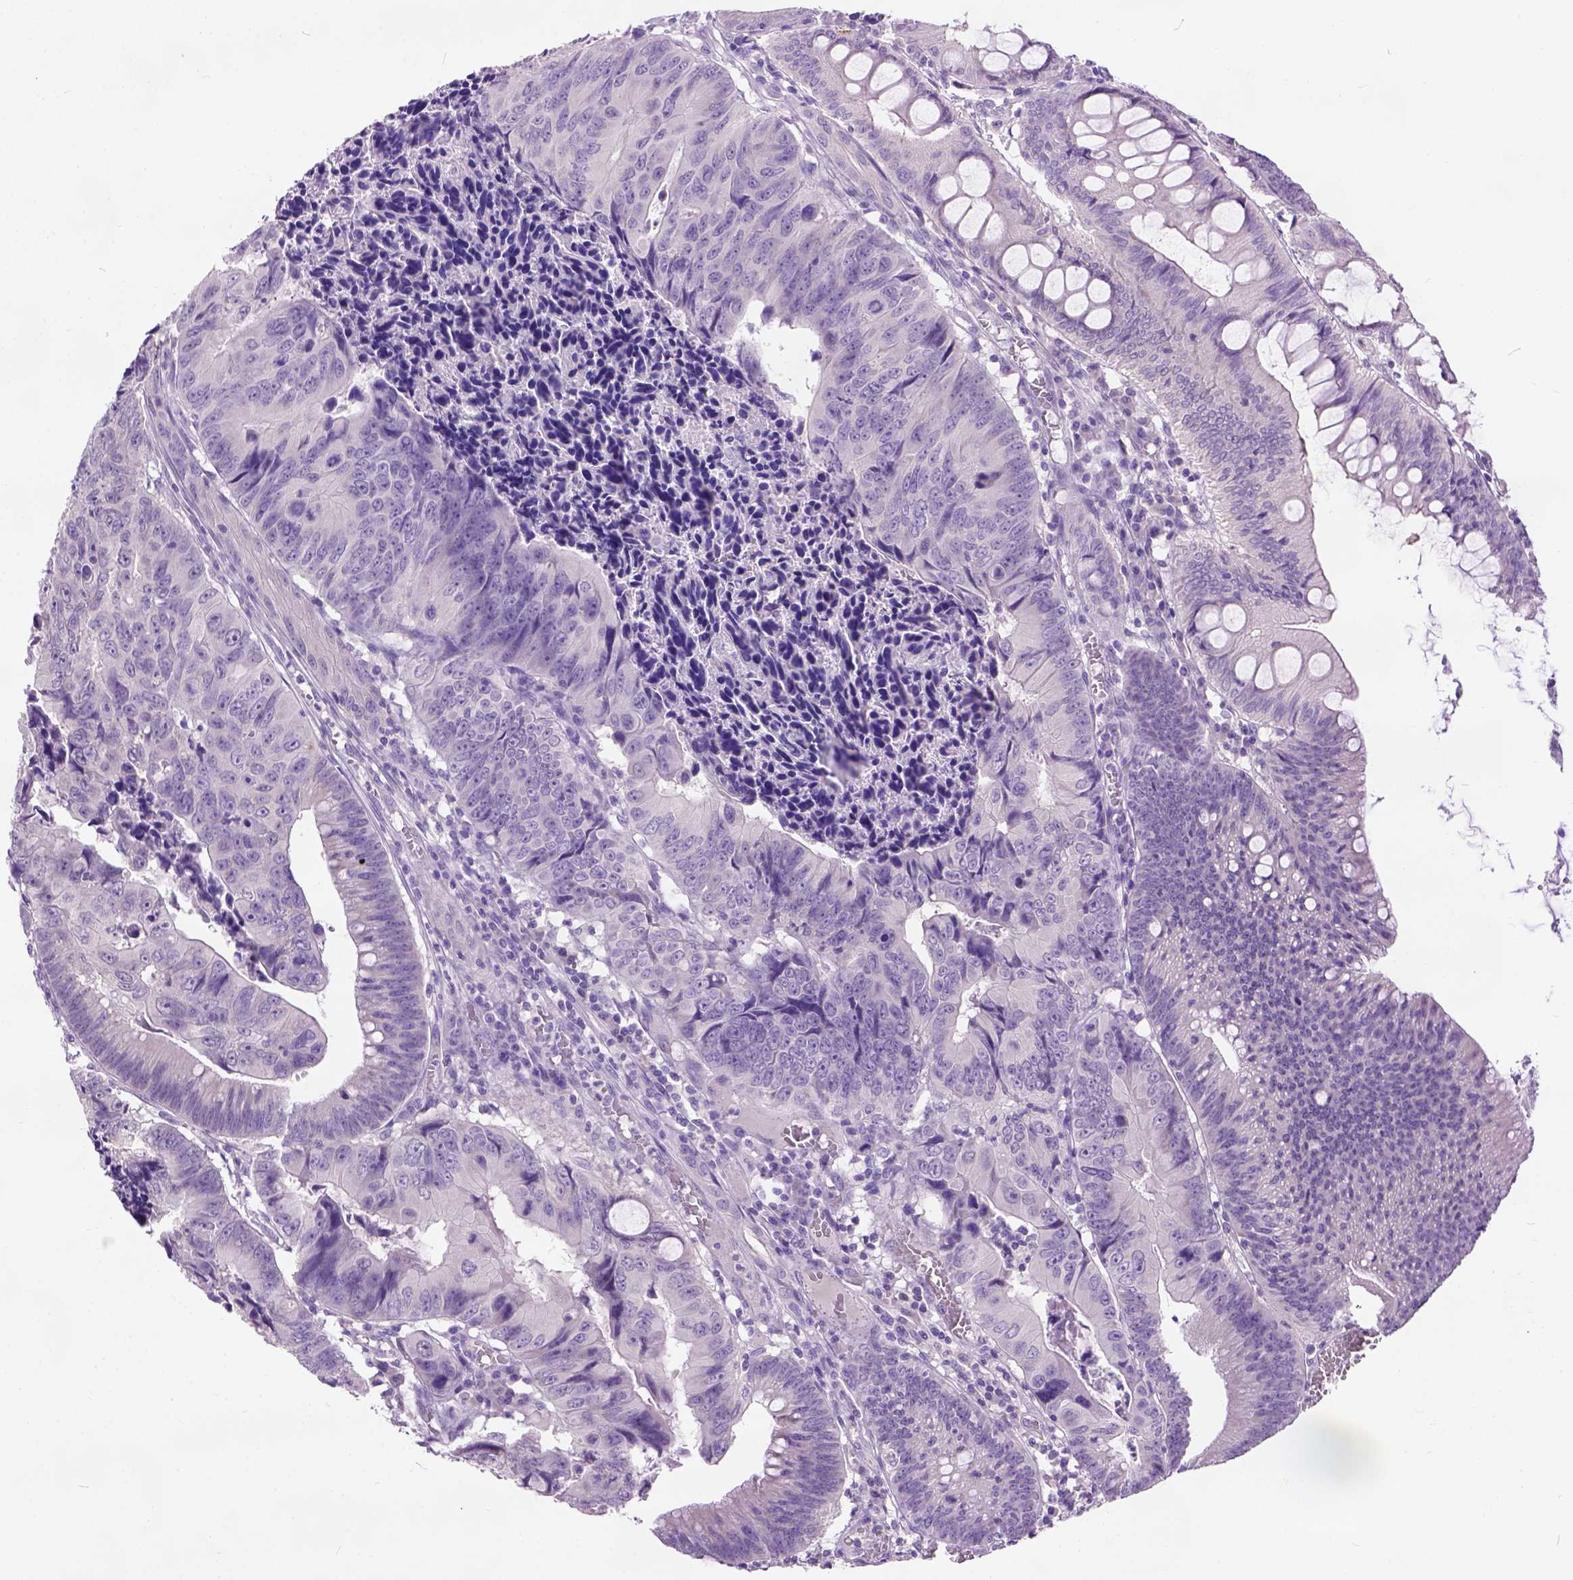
{"staining": {"intensity": "negative", "quantity": "none", "location": "none"}, "tissue": "colorectal cancer", "cell_type": "Tumor cells", "image_type": "cancer", "snomed": [{"axis": "morphology", "description": "Adenocarcinoma, NOS"}, {"axis": "topography", "description": "Colon"}], "caption": "IHC of human colorectal cancer exhibits no positivity in tumor cells. (DAB (3,3'-diaminobenzidine) immunohistochemistry (IHC), high magnification).", "gene": "MAPT", "patient": {"sex": "female", "age": 87}}